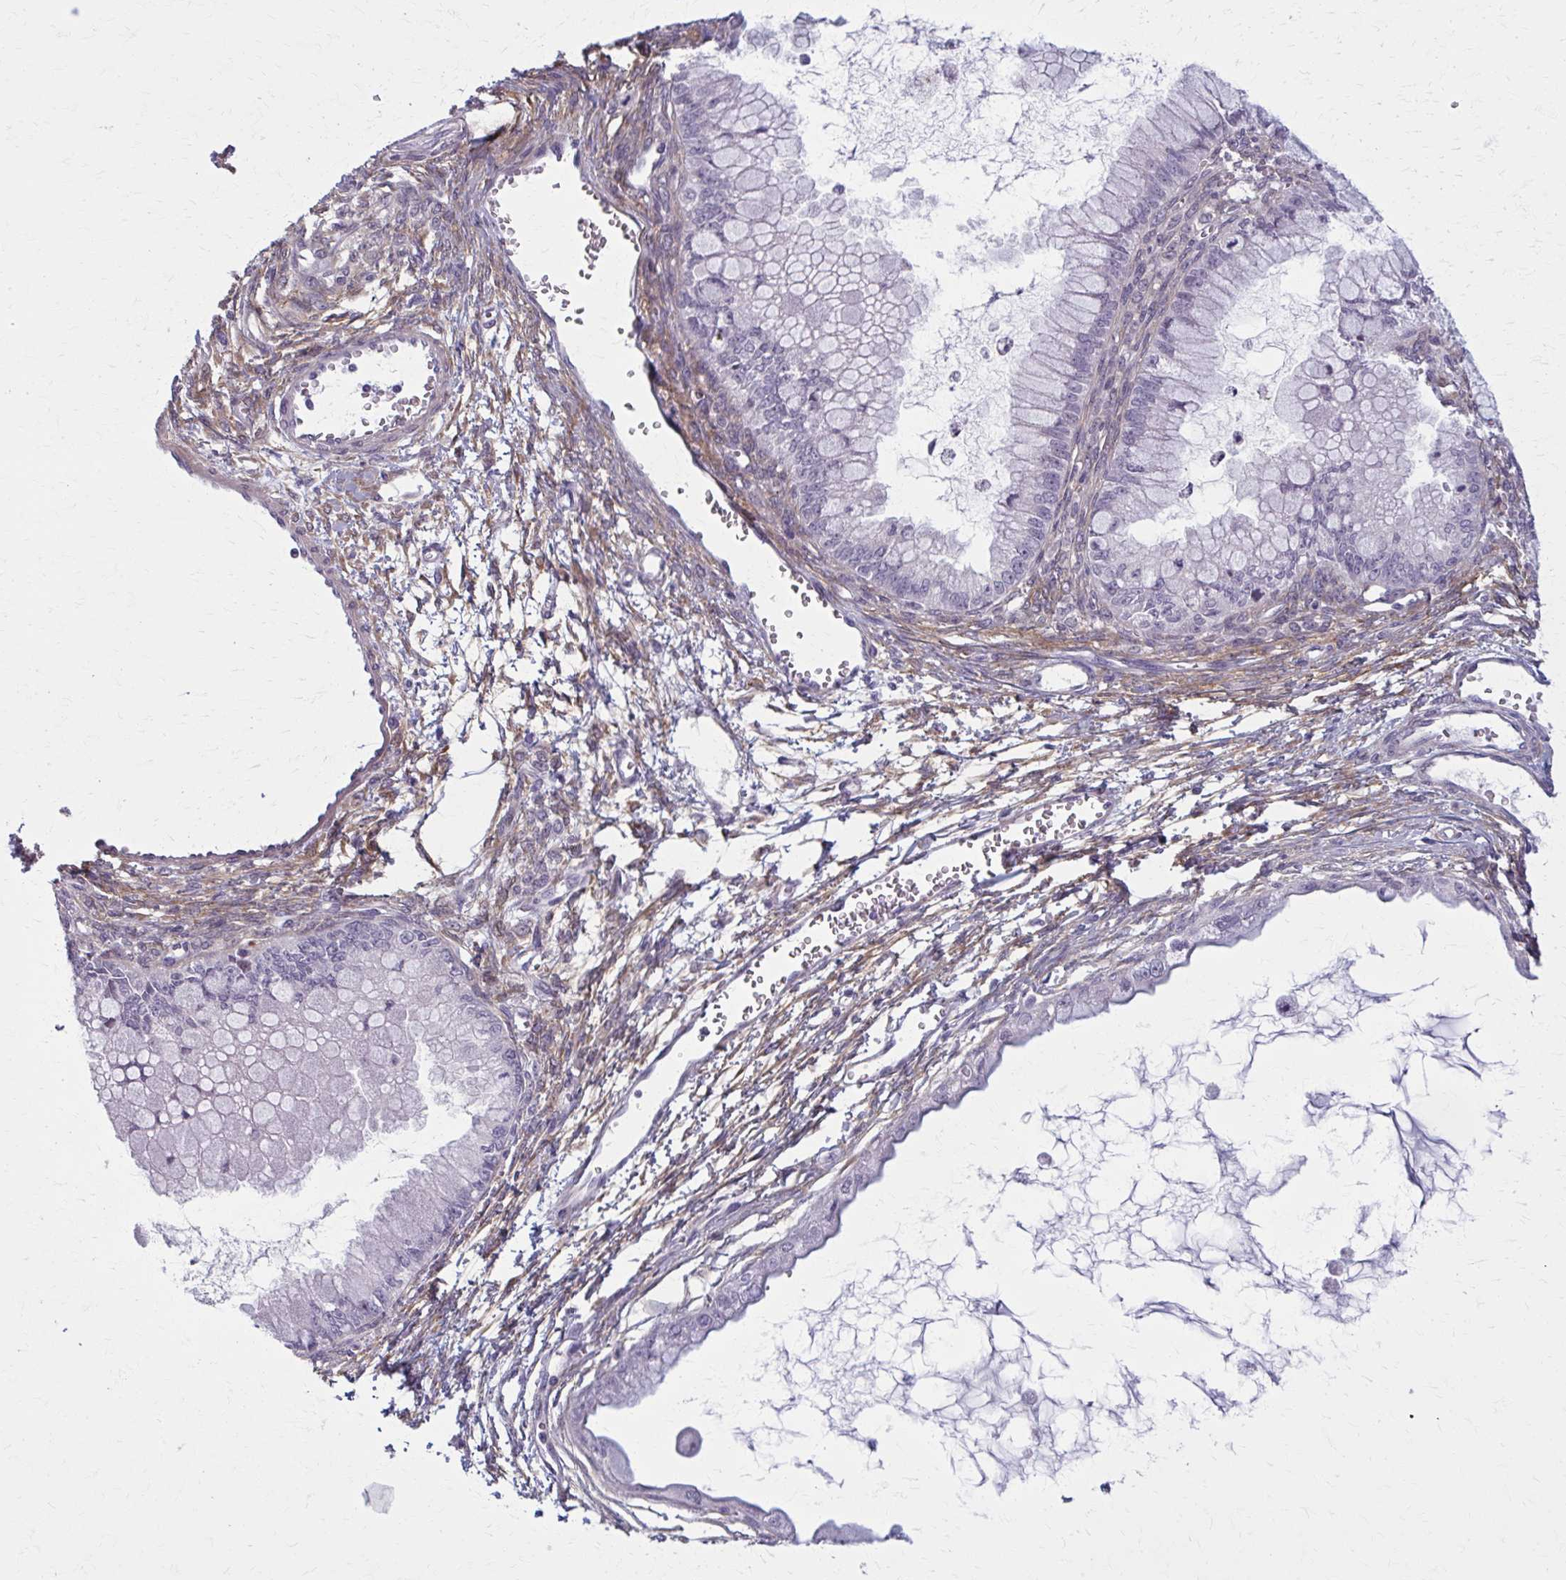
{"staining": {"intensity": "negative", "quantity": "none", "location": "none"}, "tissue": "ovarian cancer", "cell_type": "Tumor cells", "image_type": "cancer", "snomed": [{"axis": "morphology", "description": "Cystadenocarcinoma, mucinous, NOS"}, {"axis": "topography", "description": "Ovary"}], "caption": "The histopathology image displays no significant staining in tumor cells of ovarian cancer (mucinous cystadenocarcinoma).", "gene": "NUMBL", "patient": {"sex": "female", "age": 34}}